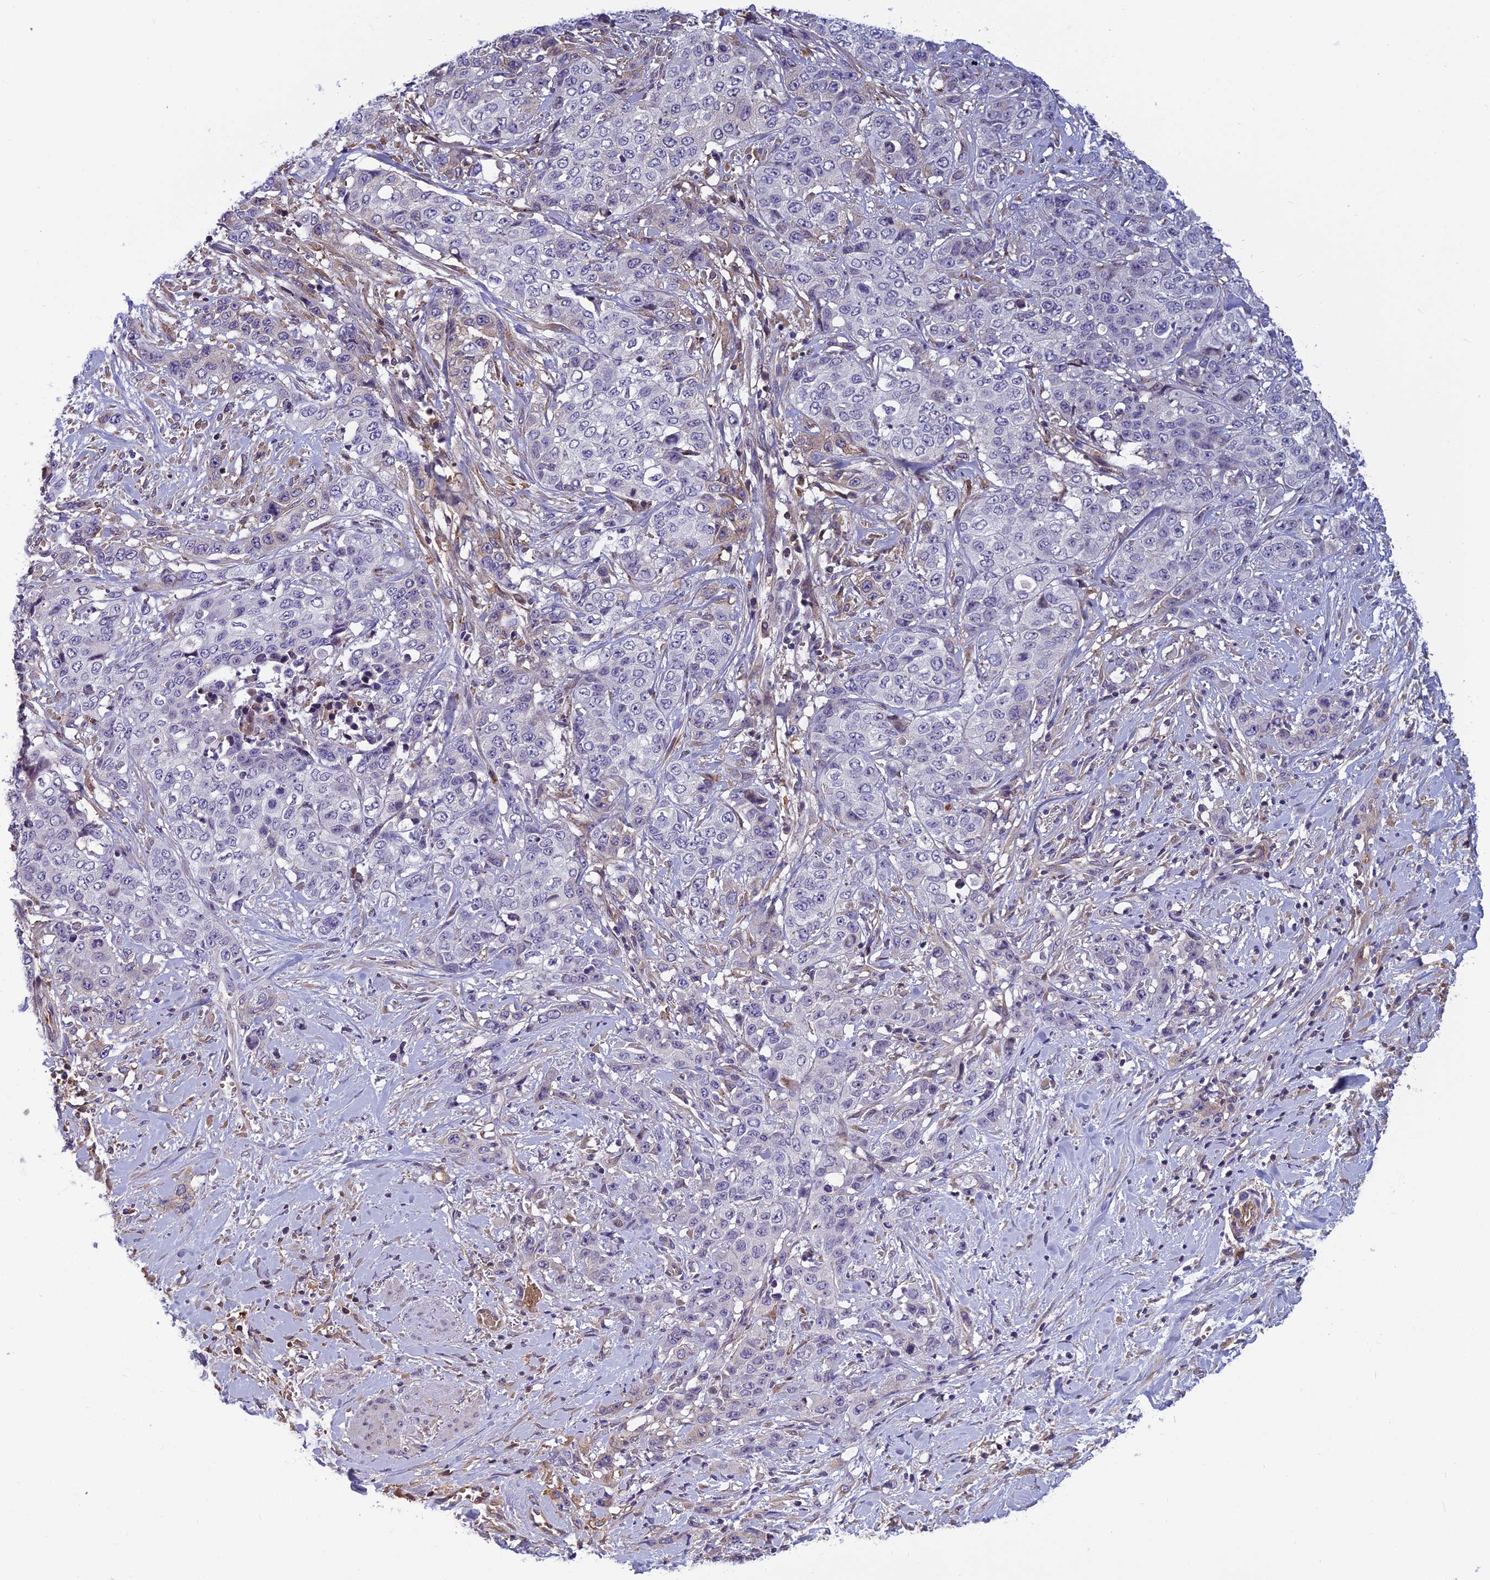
{"staining": {"intensity": "negative", "quantity": "none", "location": "none"}, "tissue": "stomach cancer", "cell_type": "Tumor cells", "image_type": "cancer", "snomed": [{"axis": "morphology", "description": "Adenocarcinoma, NOS"}, {"axis": "topography", "description": "Stomach, upper"}], "caption": "DAB (3,3'-diaminobenzidine) immunohistochemical staining of stomach cancer (adenocarcinoma) reveals no significant staining in tumor cells.", "gene": "CLEC11A", "patient": {"sex": "male", "age": 62}}